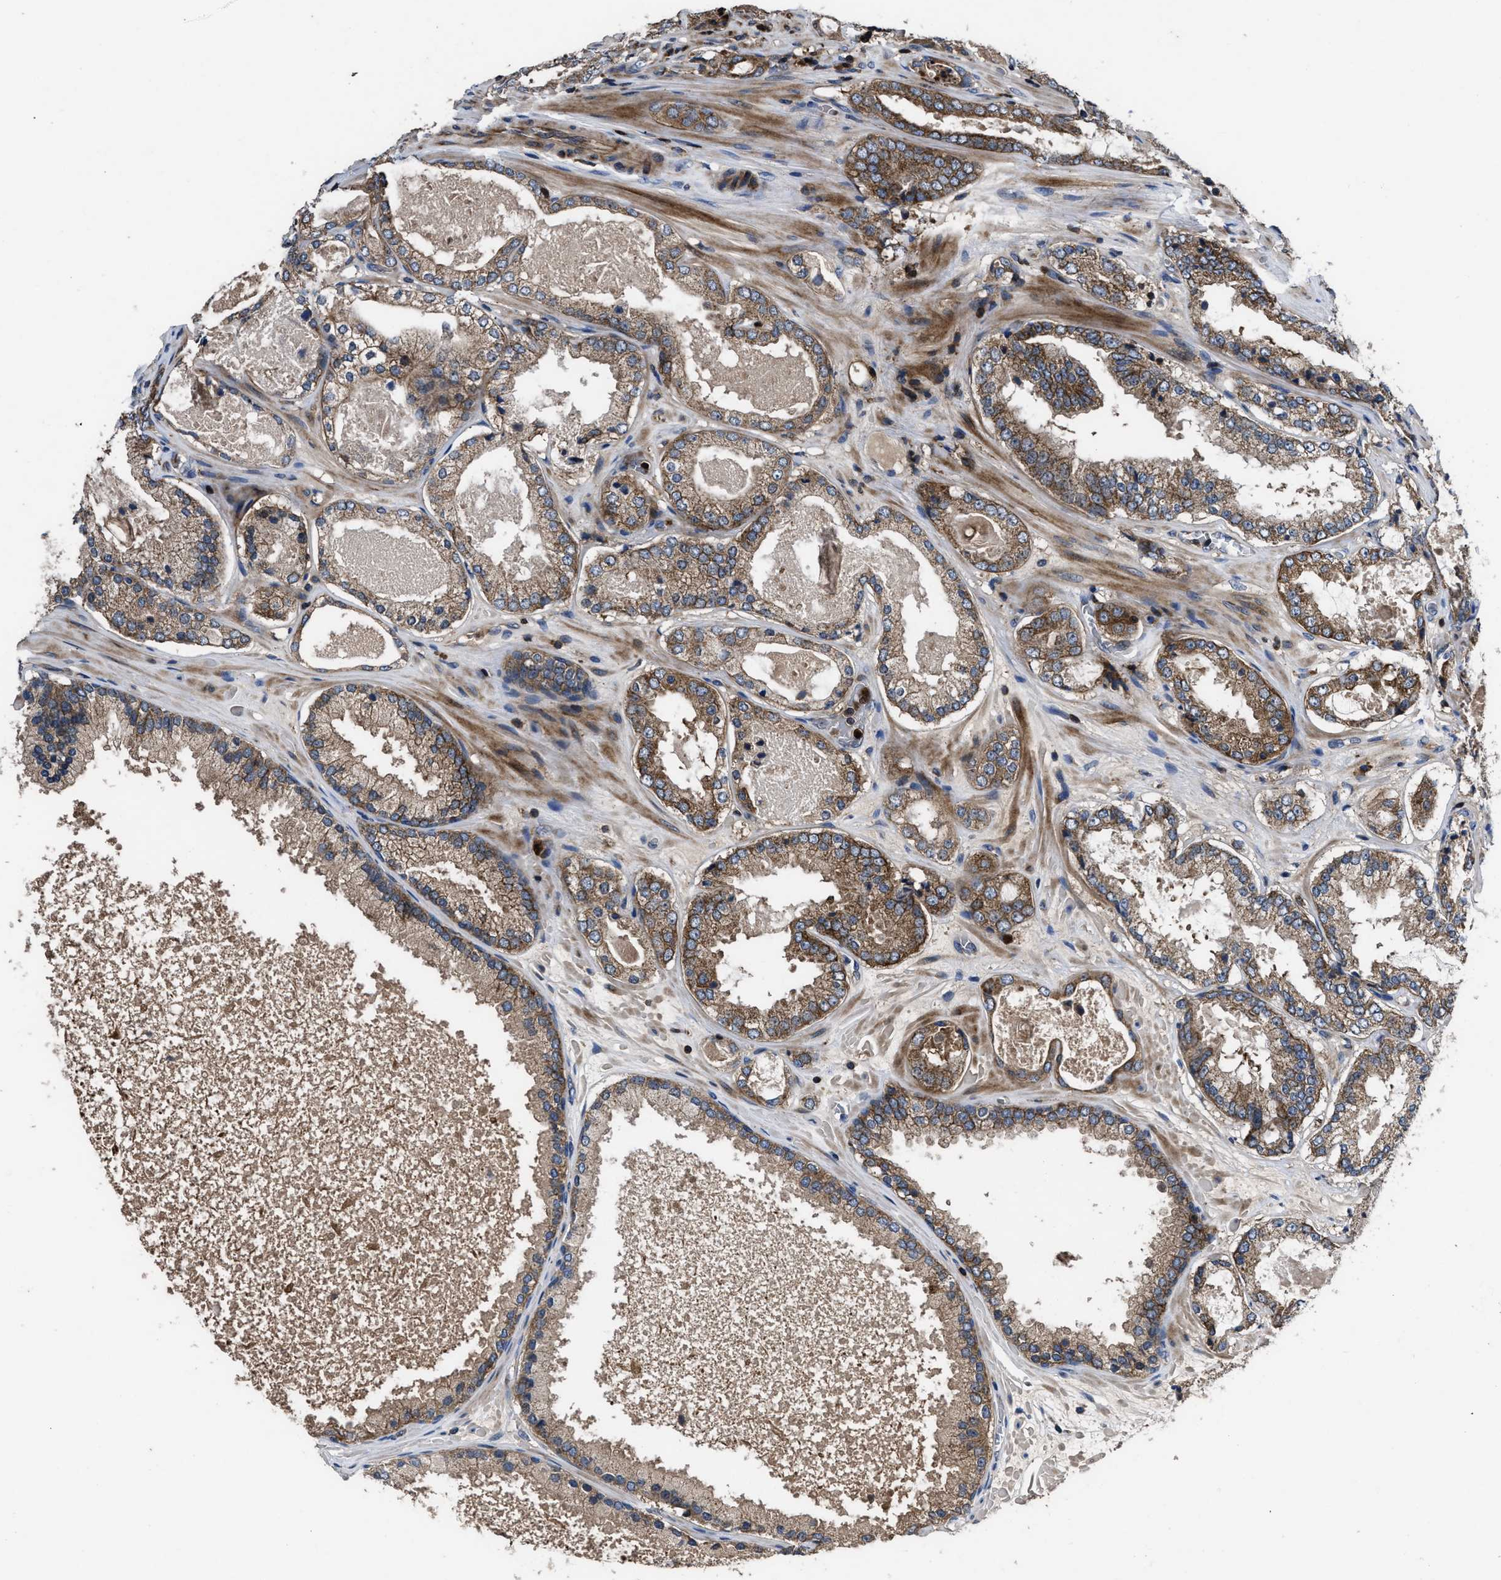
{"staining": {"intensity": "moderate", "quantity": ">75%", "location": "cytoplasmic/membranous"}, "tissue": "prostate cancer", "cell_type": "Tumor cells", "image_type": "cancer", "snomed": [{"axis": "morphology", "description": "Adenocarcinoma, High grade"}, {"axis": "topography", "description": "Prostate"}], "caption": "An image of high-grade adenocarcinoma (prostate) stained for a protein shows moderate cytoplasmic/membranous brown staining in tumor cells. Ihc stains the protein in brown and the nuclei are stained blue.", "gene": "YBEY", "patient": {"sex": "male", "age": 65}}